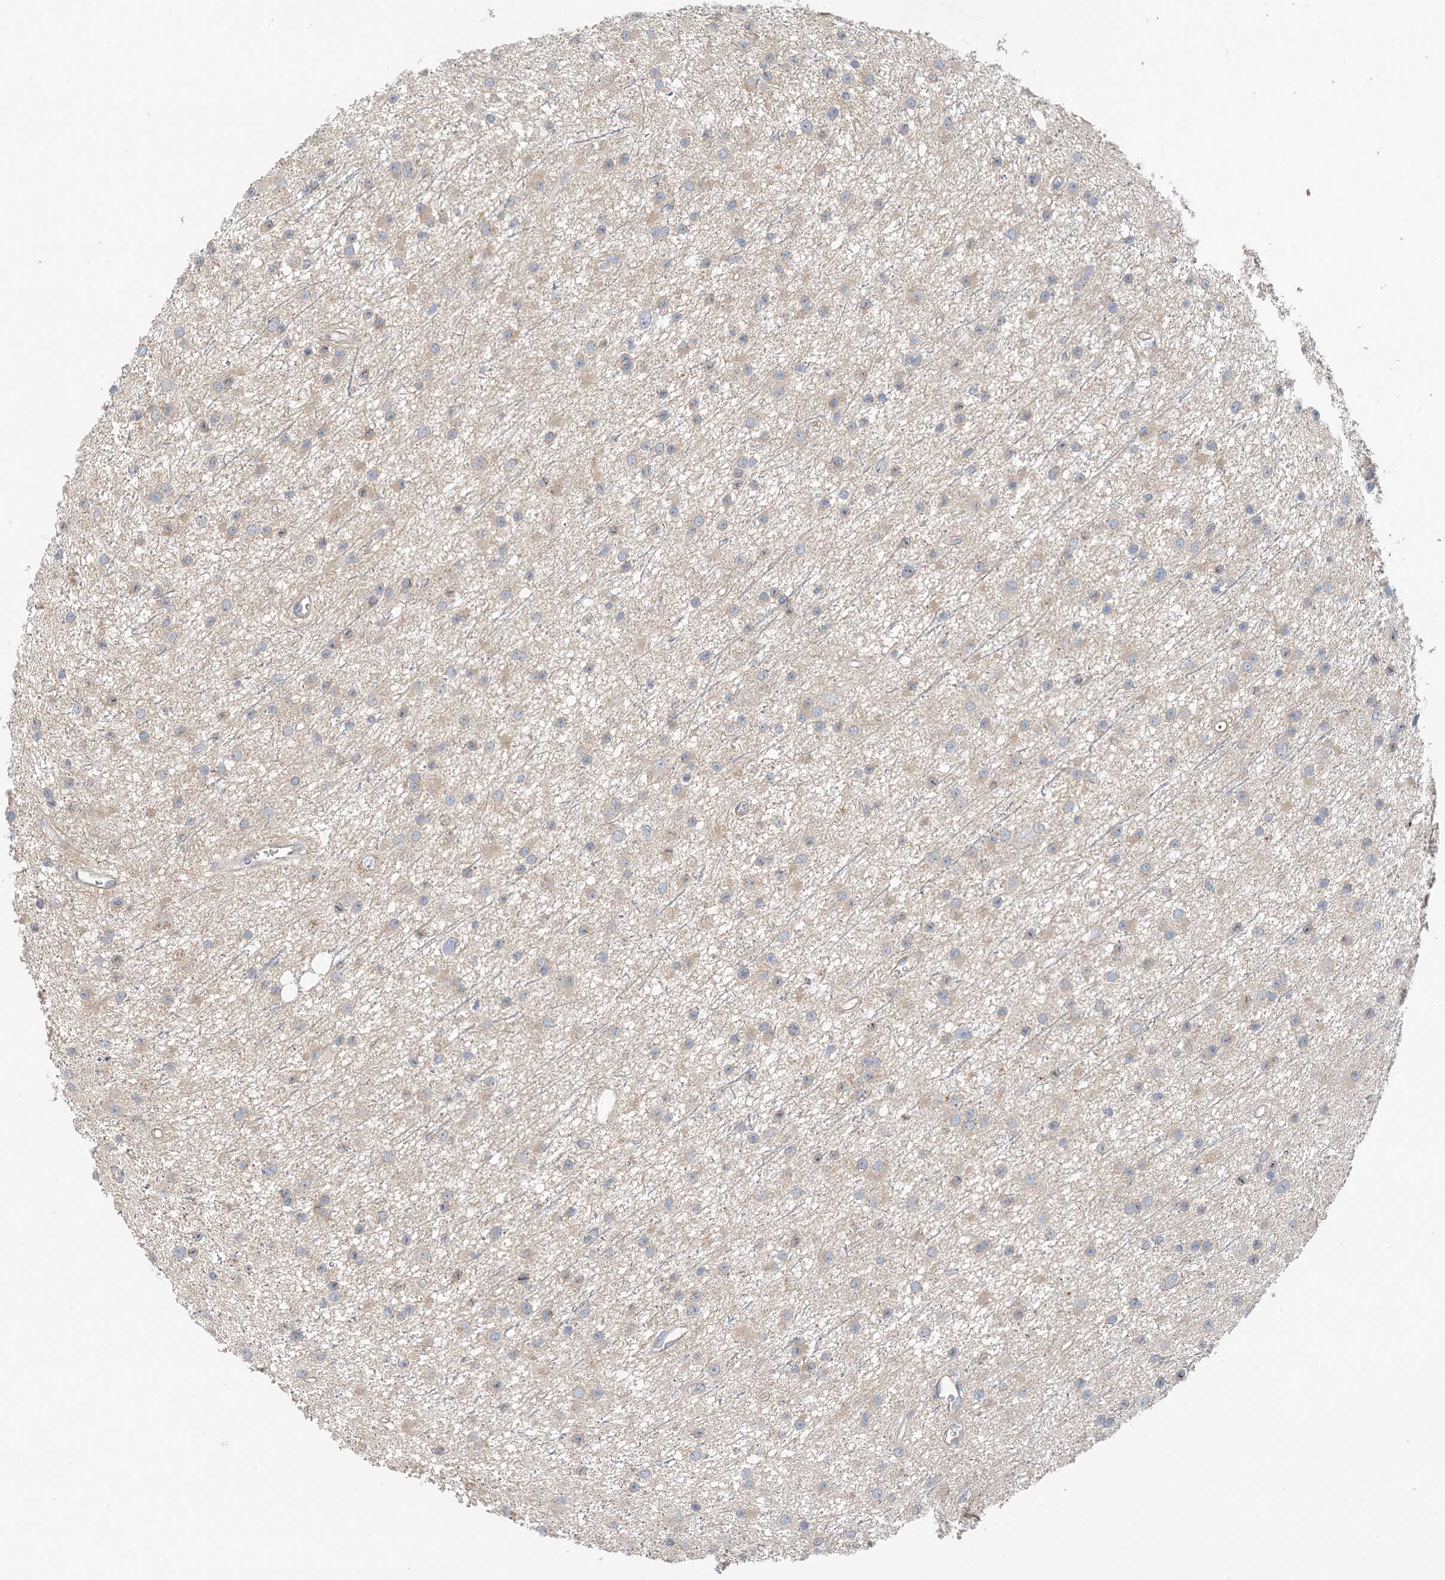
{"staining": {"intensity": "weak", "quantity": "25%-75%", "location": "cytoplasmic/membranous"}, "tissue": "glioma", "cell_type": "Tumor cells", "image_type": "cancer", "snomed": [{"axis": "morphology", "description": "Glioma, malignant, Low grade"}, {"axis": "topography", "description": "Cerebral cortex"}], "caption": "Tumor cells exhibit weak cytoplasmic/membranous positivity in about 25%-75% of cells in glioma.", "gene": "KIFBP", "patient": {"sex": "female", "age": 39}}